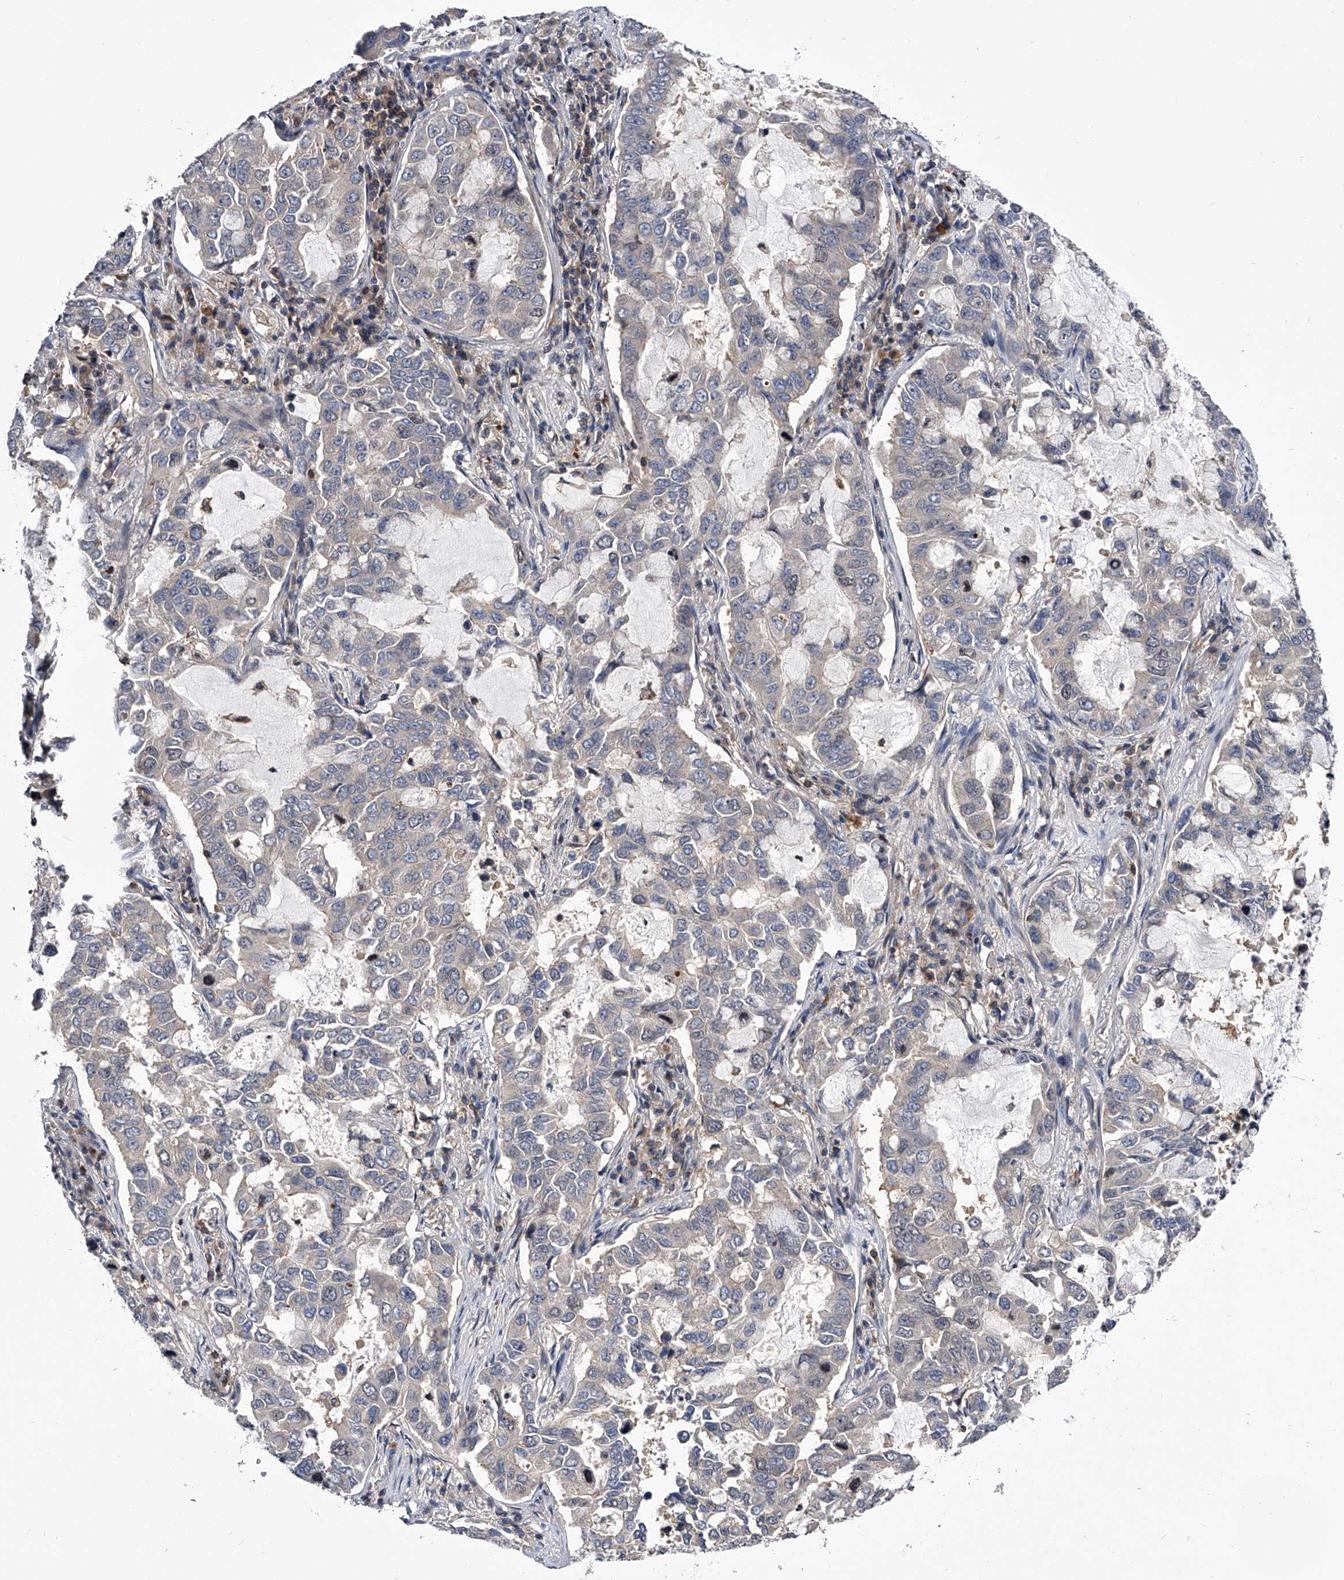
{"staining": {"intensity": "negative", "quantity": "none", "location": "none"}, "tissue": "lung cancer", "cell_type": "Tumor cells", "image_type": "cancer", "snomed": [{"axis": "morphology", "description": "Adenocarcinoma, NOS"}, {"axis": "topography", "description": "Lung"}], "caption": "This is an immunohistochemistry (IHC) image of lung cancer (adenocarcinoma). There is no expression in tumor cells.", "gene": "PAN3", "patient": {"sex": "male", "age": 64}}